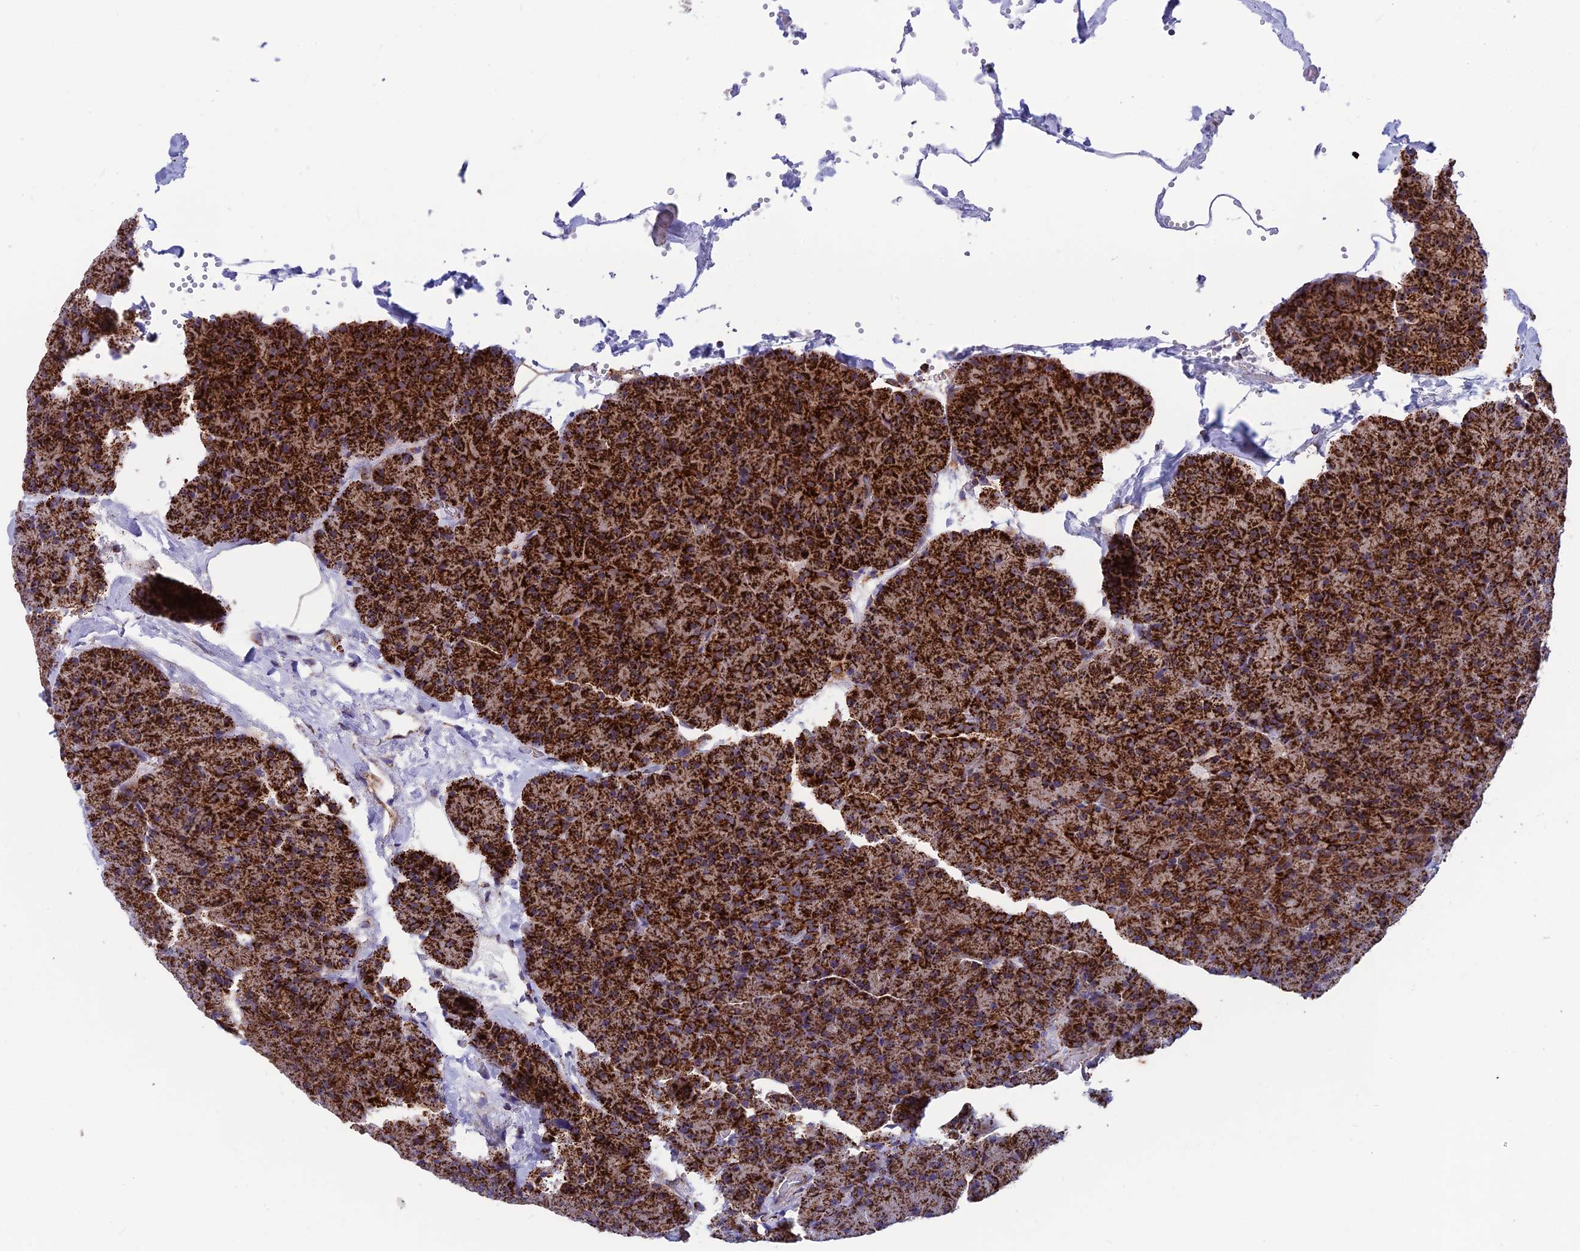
{"staining": {"intensity": "strong", "quantity": ">75%", "location": "cytoplasmic/membranous"}, "tissue": "pancreas", "cell_type": "Exocrine glandular cells", "image_type": "normal", "snomed": [{"axis": "morphology", "description": "Normal tissue, NOS"}, {"axis": "morphology", "description": "Carcinoid, malignant, NOS"}, {"axis": "topography", "description": "Pancreas"}], "caption": "Human pancreas stained for a protein (brown) exhibits strong cytoplasmic/membranous positive positivity in approximately >75% of exocrine glandular cells.", "gene": "MRPS18B", "patient": {"sex": "female", "age": 35}}